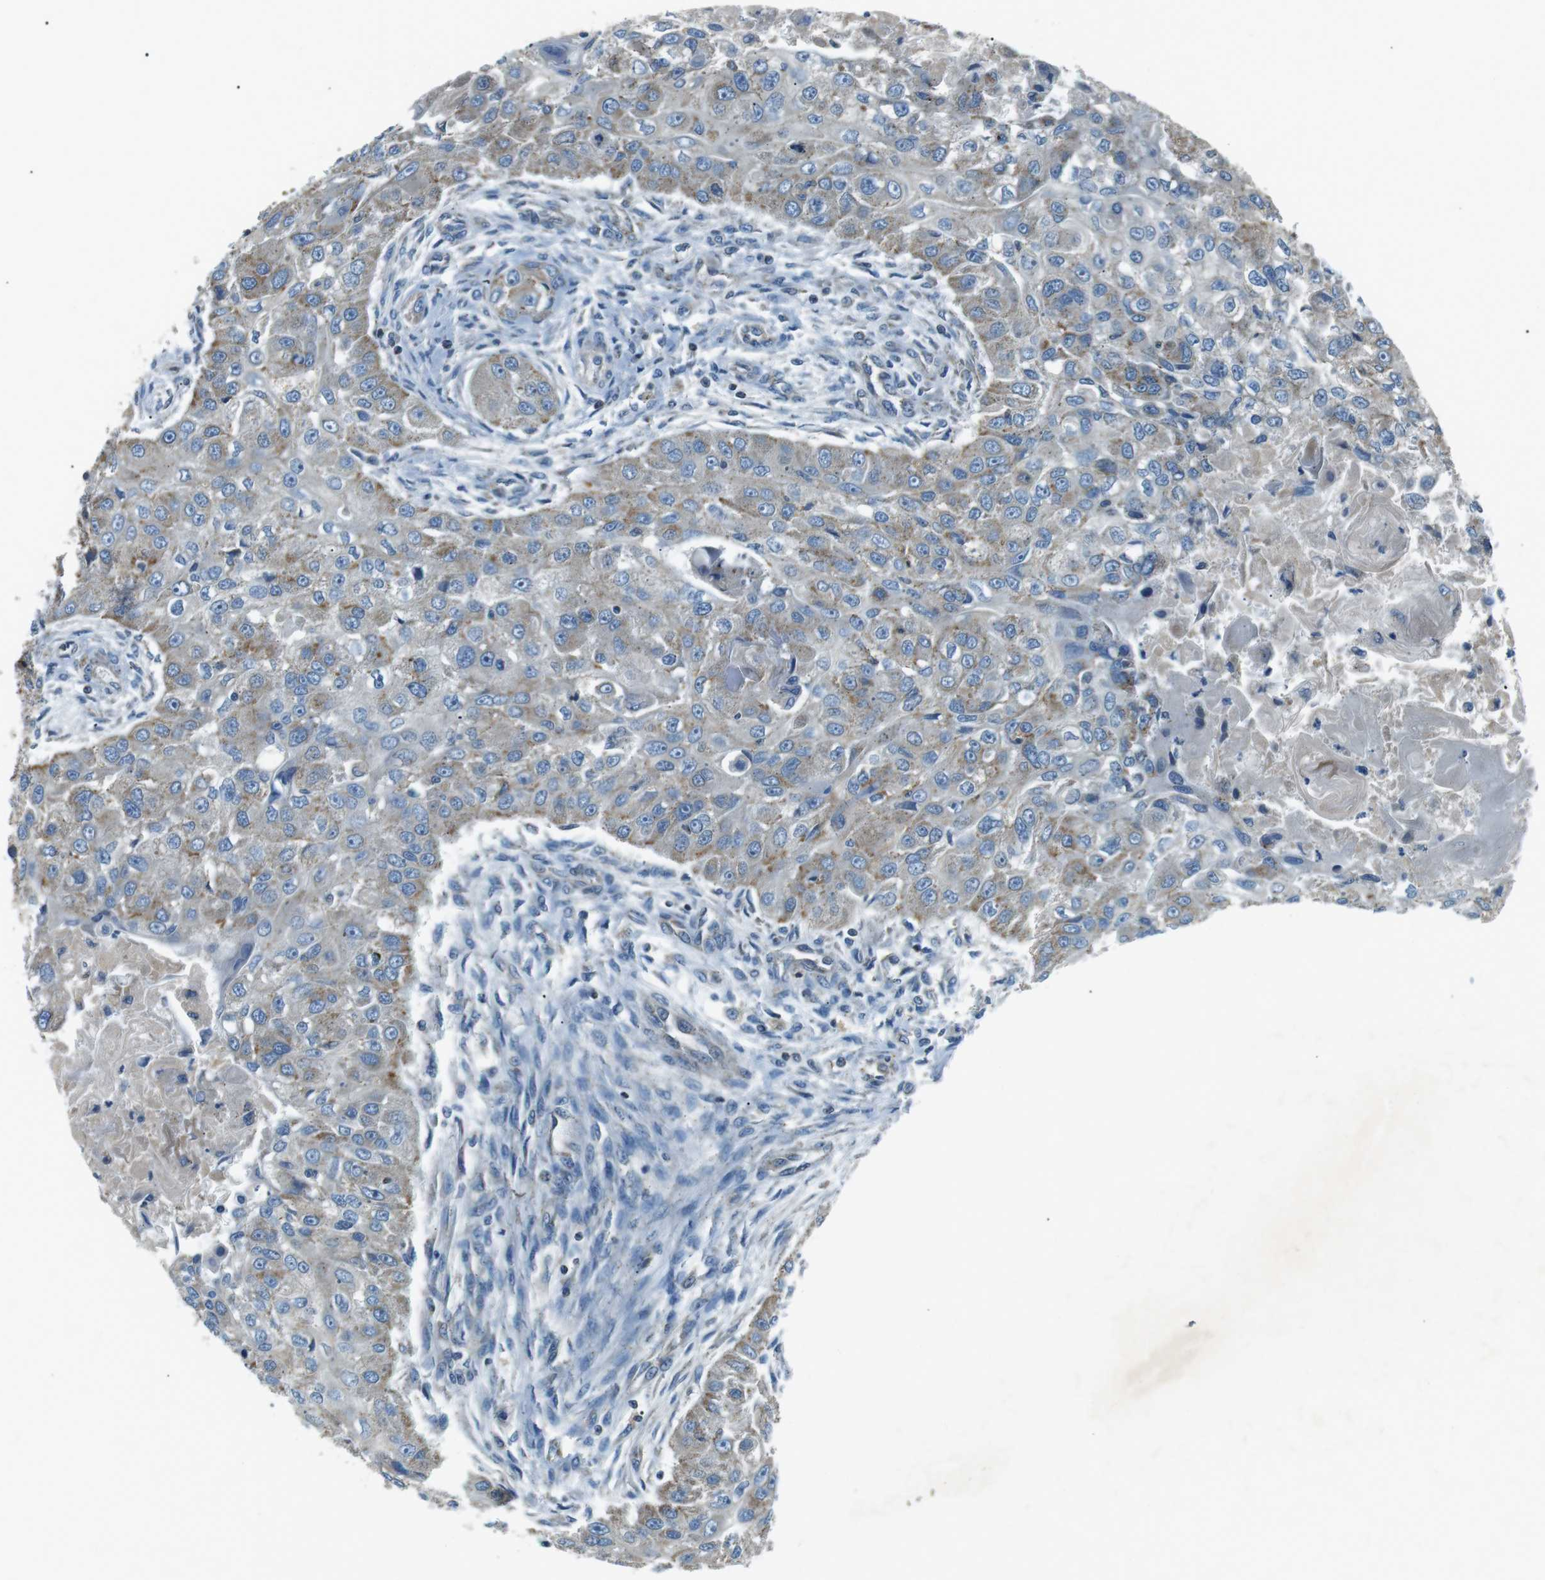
{"staining": {"intensity": "weak", "quantity": "<25%", "location": "cytoplasmic/membranous"}, "tissue": "head and neck cancer", "cell_type": "Tumor cells", "image_type": "cancer", "snomed": [{"axis": "morphology", "description": "Normal tissue, NOS"}, {"axis": "morphology", "description": "Squamous cell carcinoma, NOS"}, {"axis": "topography", "description": "Skeletal muscle"}, {"axis": "topography", "description": "Head-Neck"}], "caption": "Immunohistochemical staining of human head and neck squamous cell carcinoma exhibits no significant positivity in tumor cells.", "gene": "FAM3B", "patient": {"sex": "male", "age": 51}}